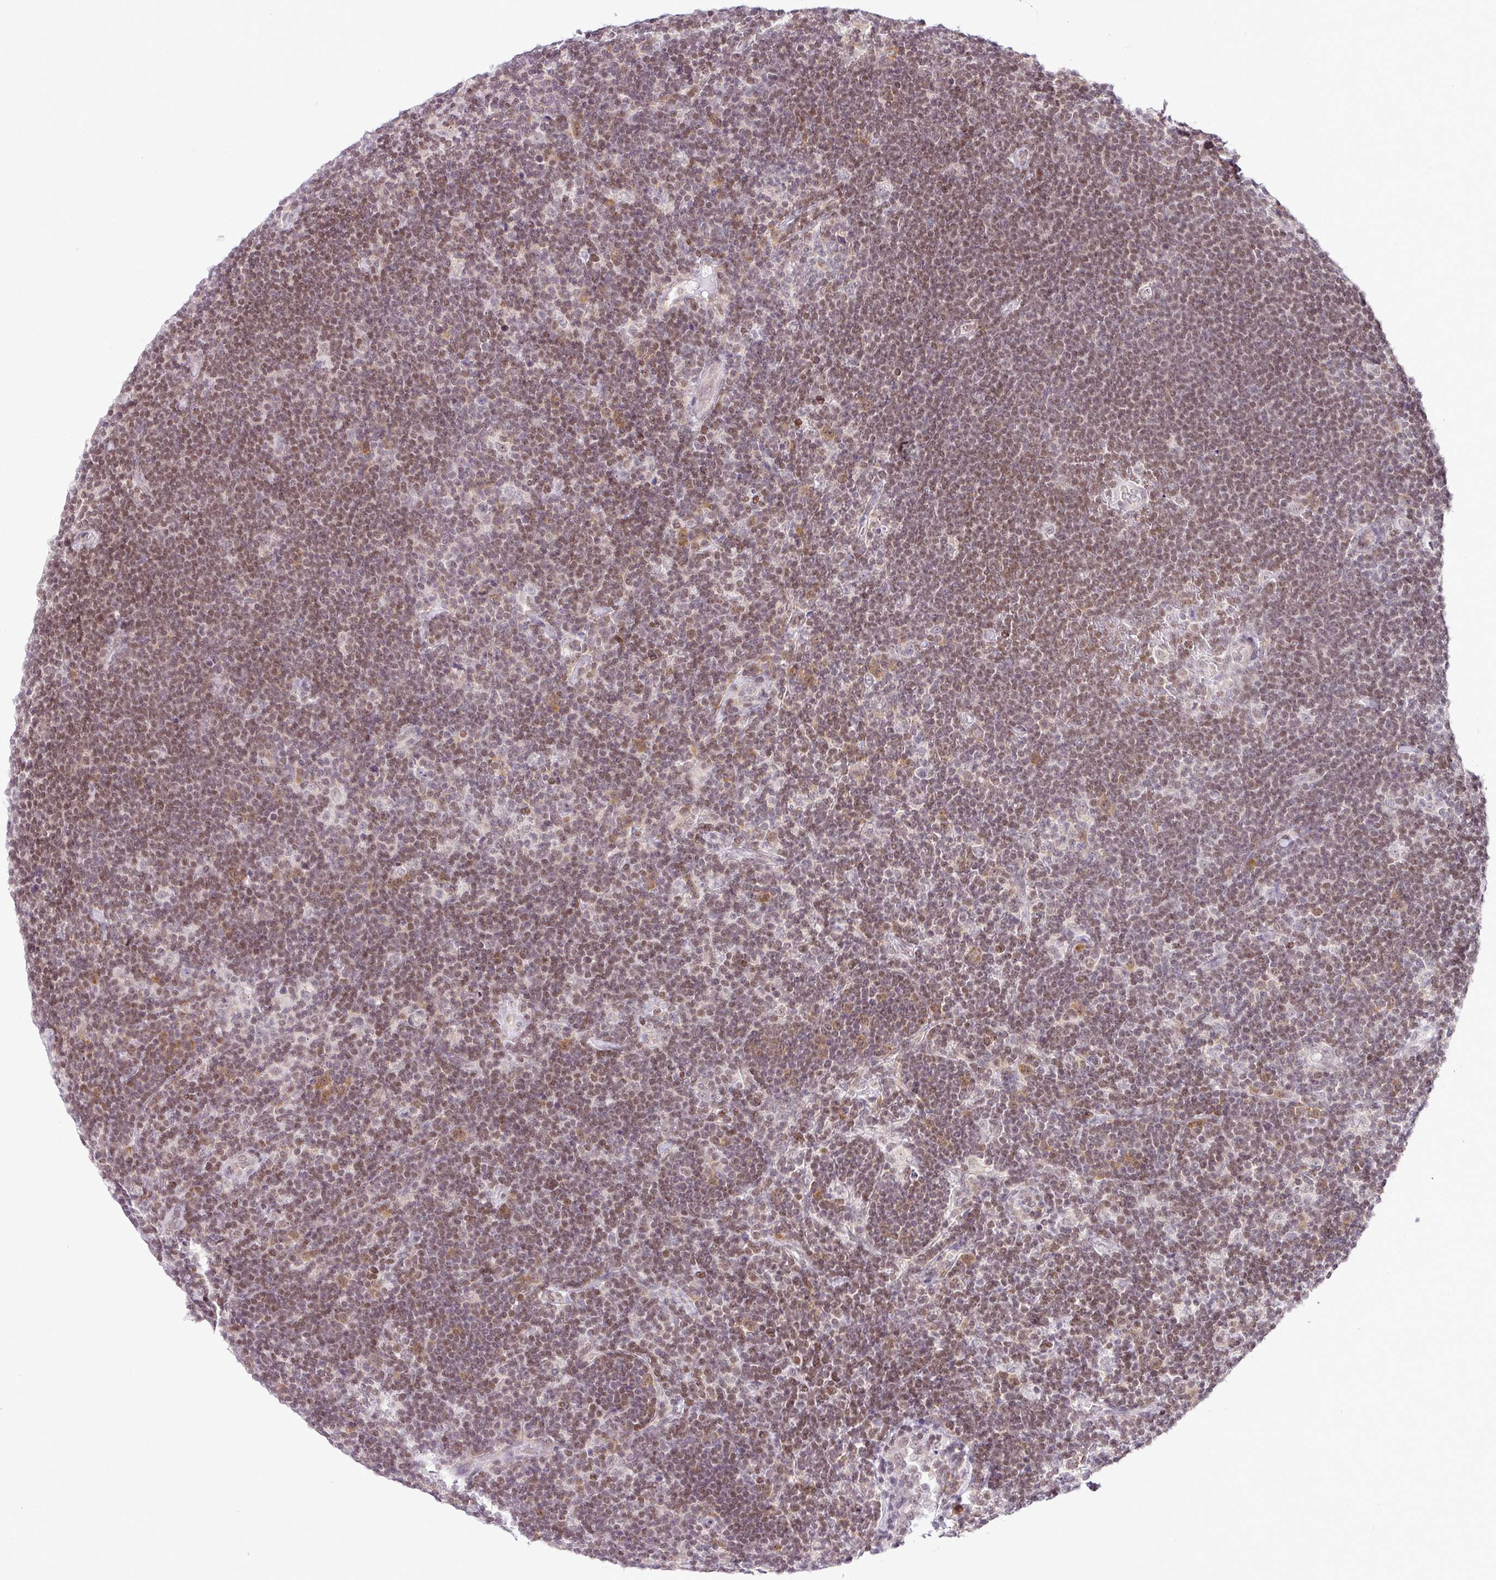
{"staining": {"intensity": "negative", "quantity": "none", "location": "none"}, "tissue": "lymphoma", "cell_type": "Tumor cells", "image_type": "cancer", "snomed": [{"axis": "morphology", "description": "Hodgkin's disease, NOS"}, {"axis": "topography", "description": "Lymph node"}], "caption": "Lymphoma stained for a protein using immunohistochemistry (IHC) demonstrates no positivity tumor cells.", "gene": "FAM32A", "patient": {"sex": "female", "age": 57}}